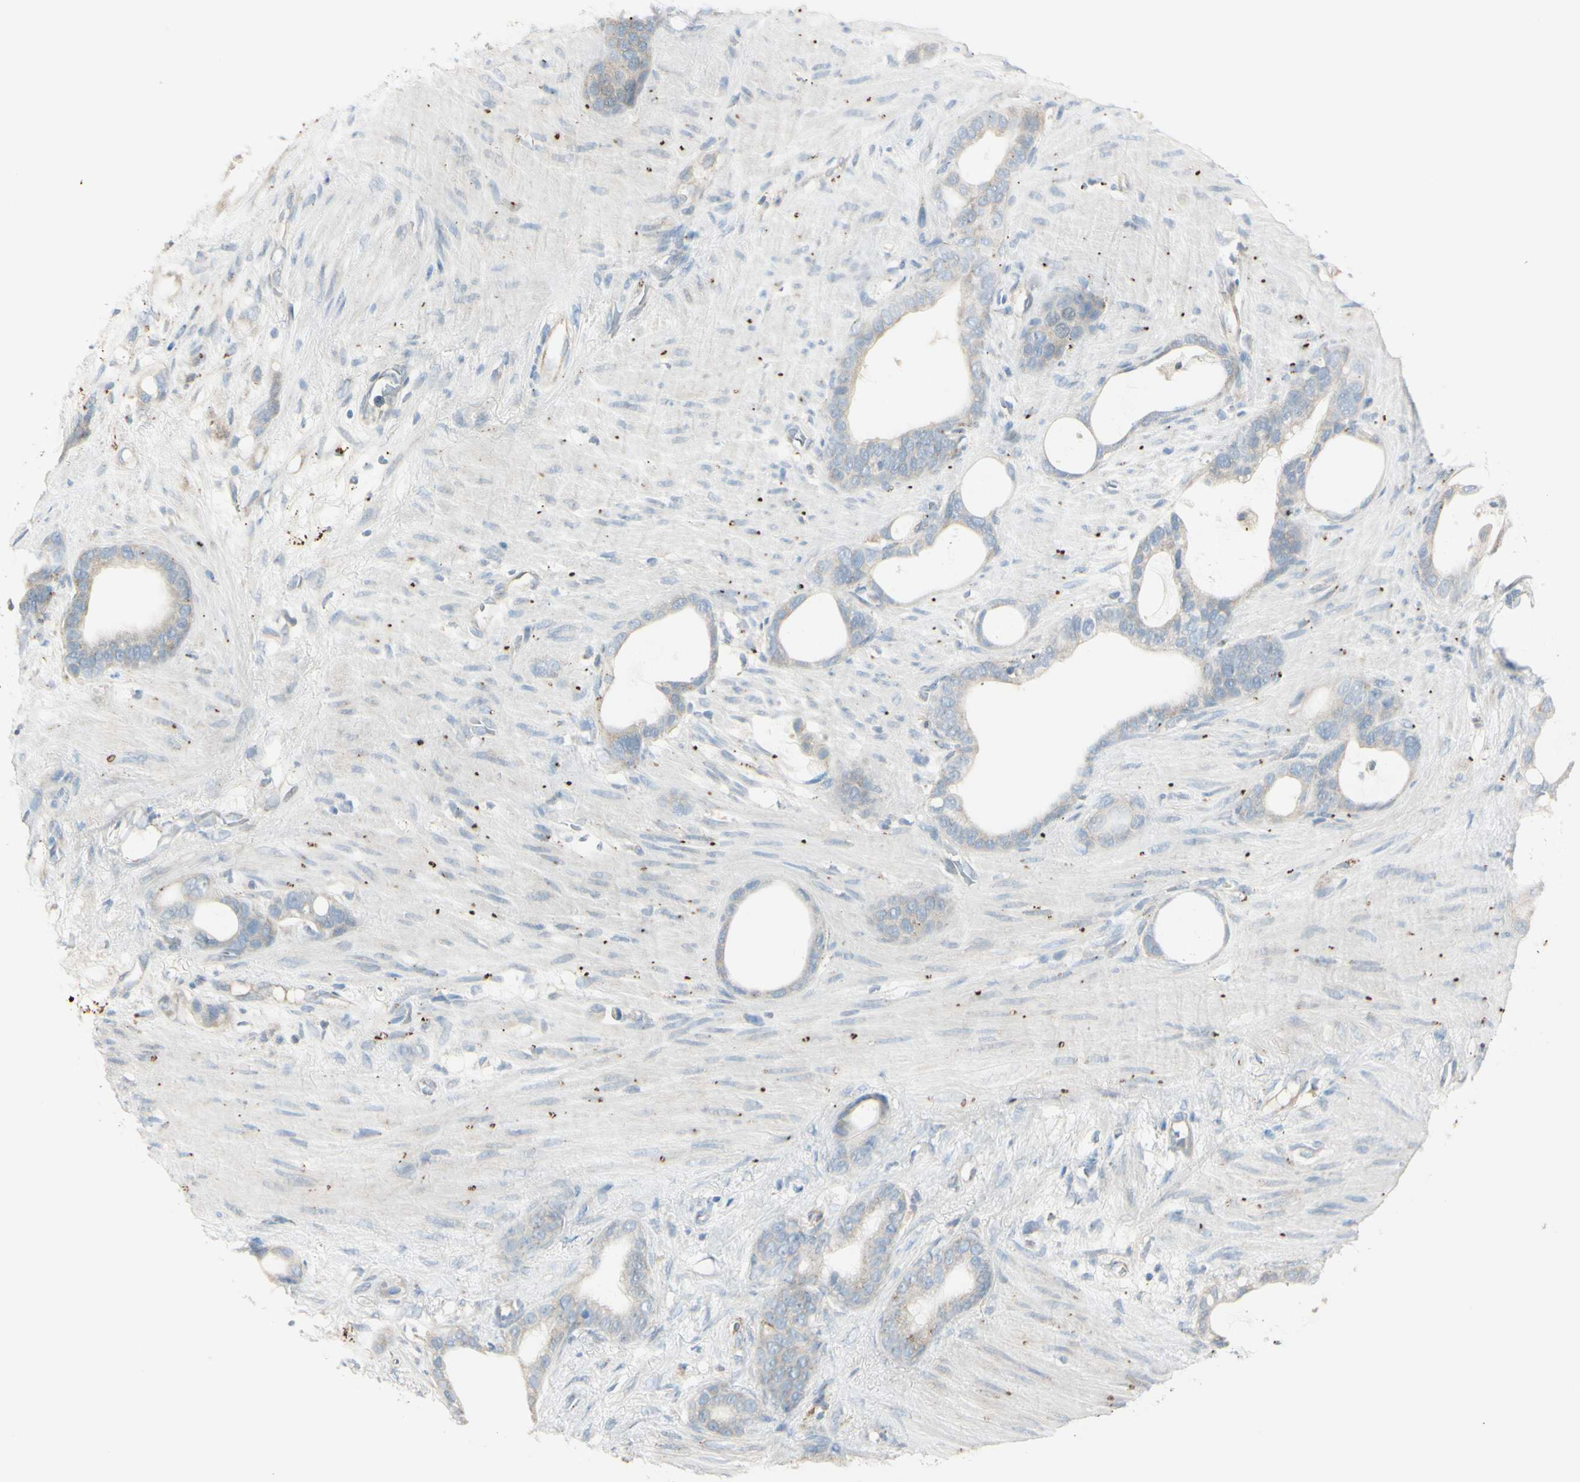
{"staining": {"intensity": "weak", "quantity": ">75%", "location": "cytoplasmic/membranous"}, "tissue": "stomach cancer", "cell_type": "Tumor cells", "image_type": "cancer", "snomed": [{"axis": "morphology", "description": "Adenocarcinoma, NOS"}, {"axis": "topography", "description": "Stomach"}], "caption": "Immunohistochemical staining of human stomach adenocarcinoma exhibits weak cytoplasmic/membranous protein expression in about >75% of tumor cells.", "gene": "ANGPTL1", "patient": {"sex": "female", "age": 75}}